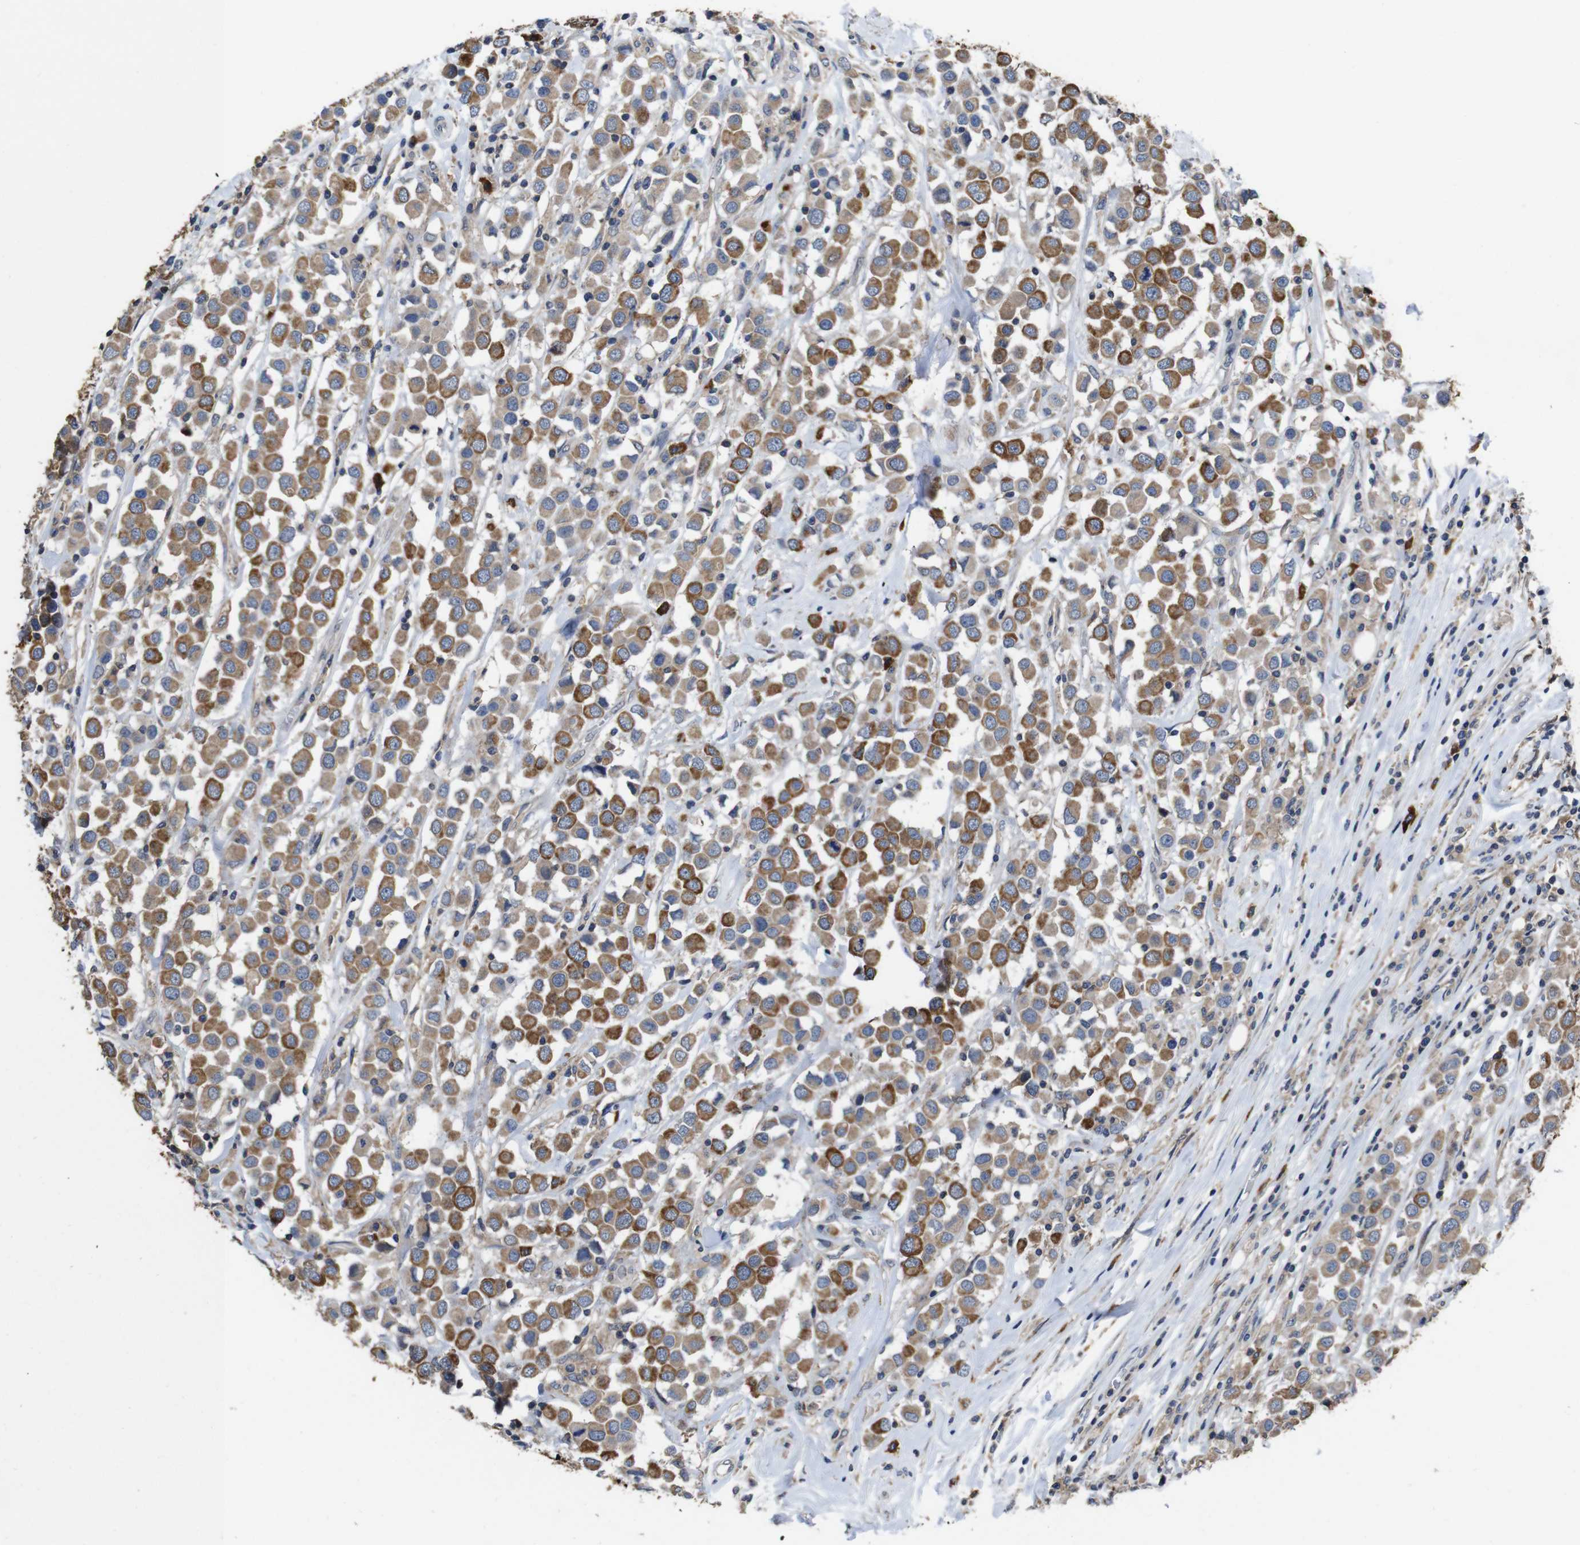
{"staining": {"intensity": "moderate", "quantity": ">75%", "location": "cytoplasmic/membranous"}, "tissue": "breast cancer", "cell_type": "Tumor cells", "image_type": "cancer", "snomed": [{"axis": "morphology", "description": "Duct carcinoma"}, {"axis": "topography", "description": "Breast"}], "caption": "Breast cancer (invasive ductal carcinoma) stained for a protein displays moderate cytoplasmic/membranous positivity in tumor cells.", "gene": "GLIPR1", "patient": {"sex": "female", "age": 61}}